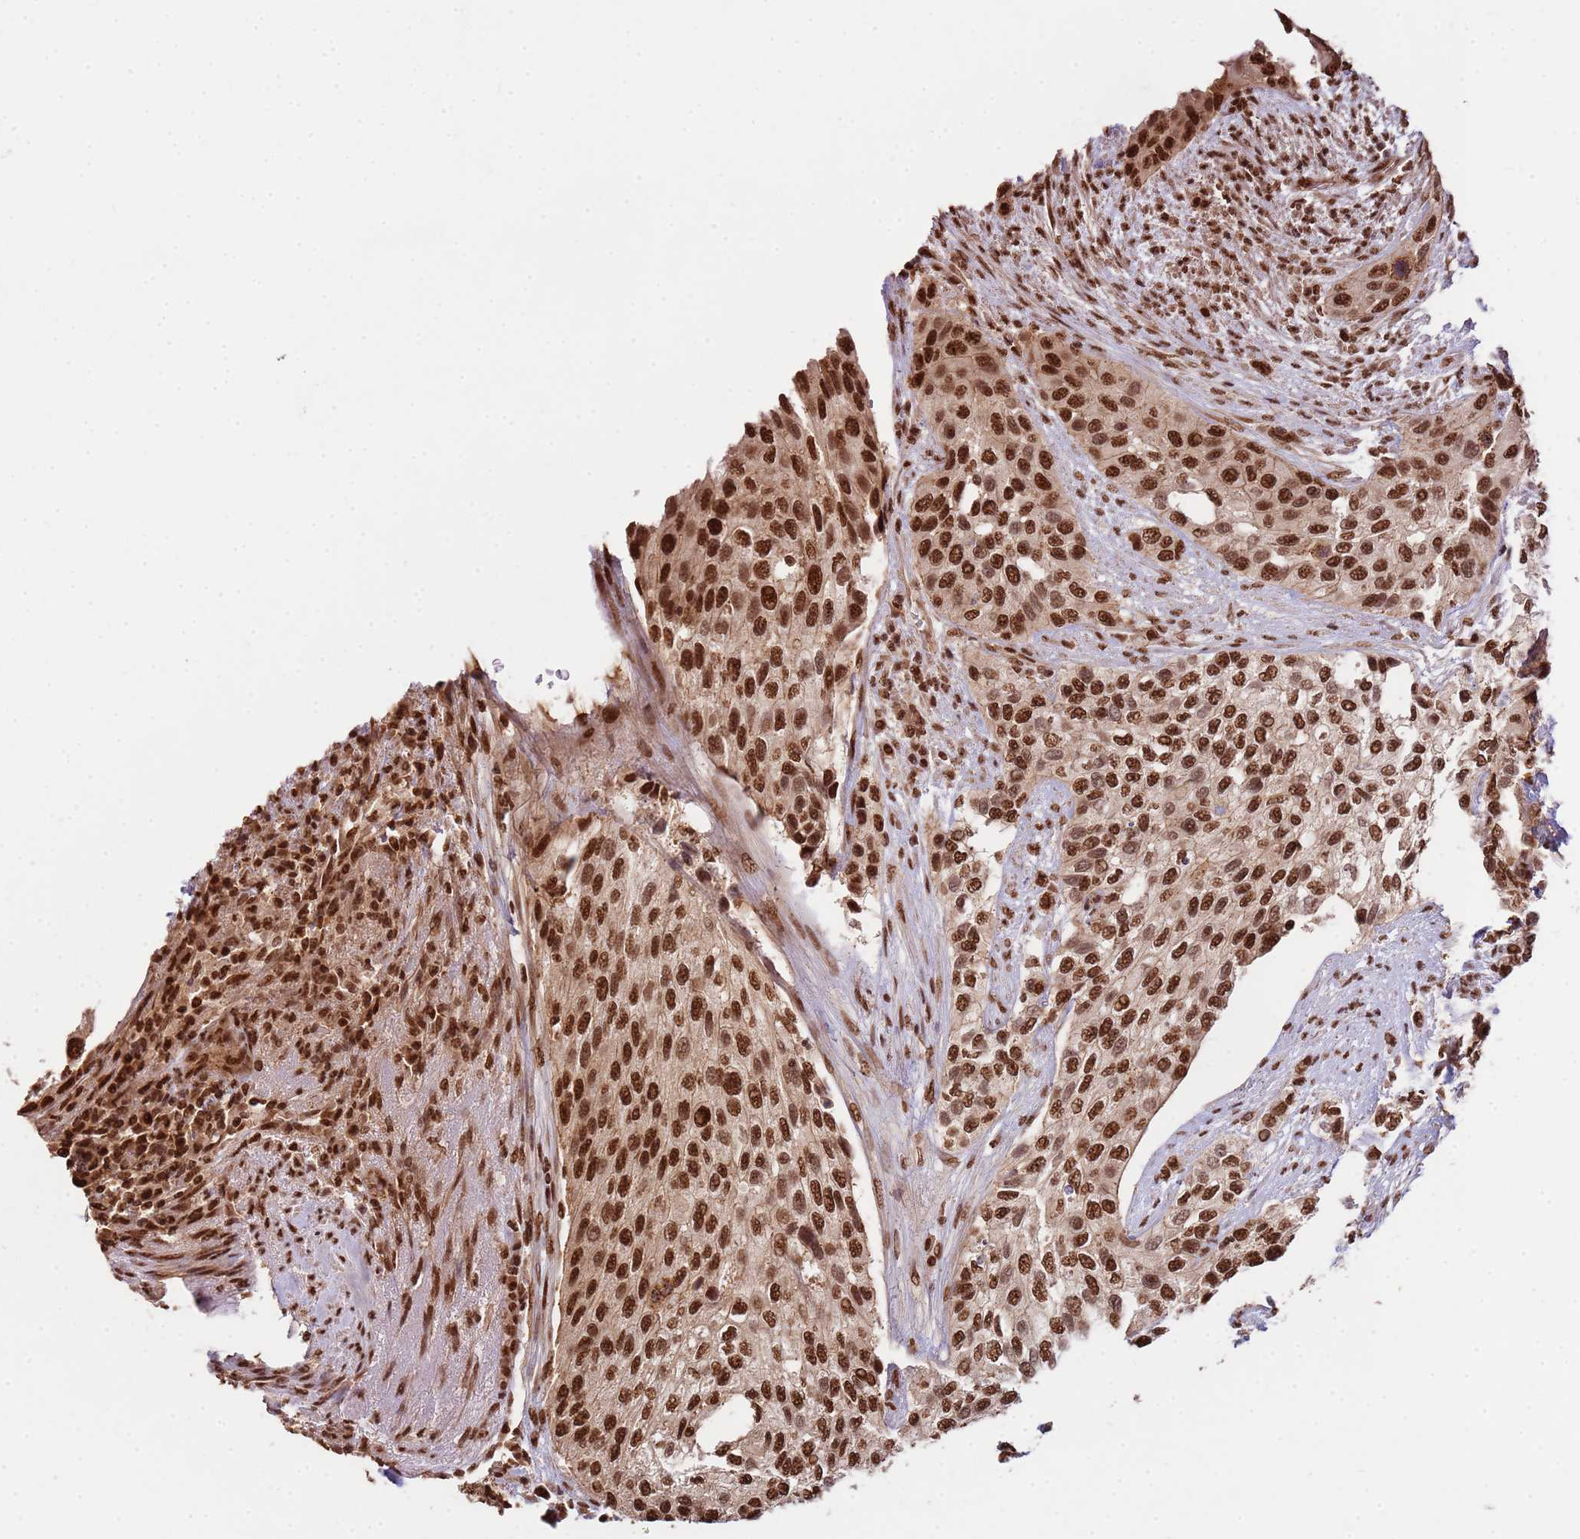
{"staining": {"intensity": "strong", "quantity": ">75%", "location": "nuclear"}, "tissue": "urothelial cancer", "cell_type": "Tumor cells", "image_type": "cancer", "snomed": [{"axis": "morphology", "description": "Normal tissue, NOS"}, {"axis": "morphology", "description": "Urothelial carcinoma, High grade"}, {"axis": "topography", "description": "Vascular tissue"}, {"axis": "topography", "description": "Urinary bladder"}], "caption": "There is high levels of strong nuclear expression in tumor cells of urothelial carcinoma (high-grade), as demonstrated by immunohistochemical staining (brown color).", "gene": "ZBTB12", "patient": {"sex": "female", "age": 56}}